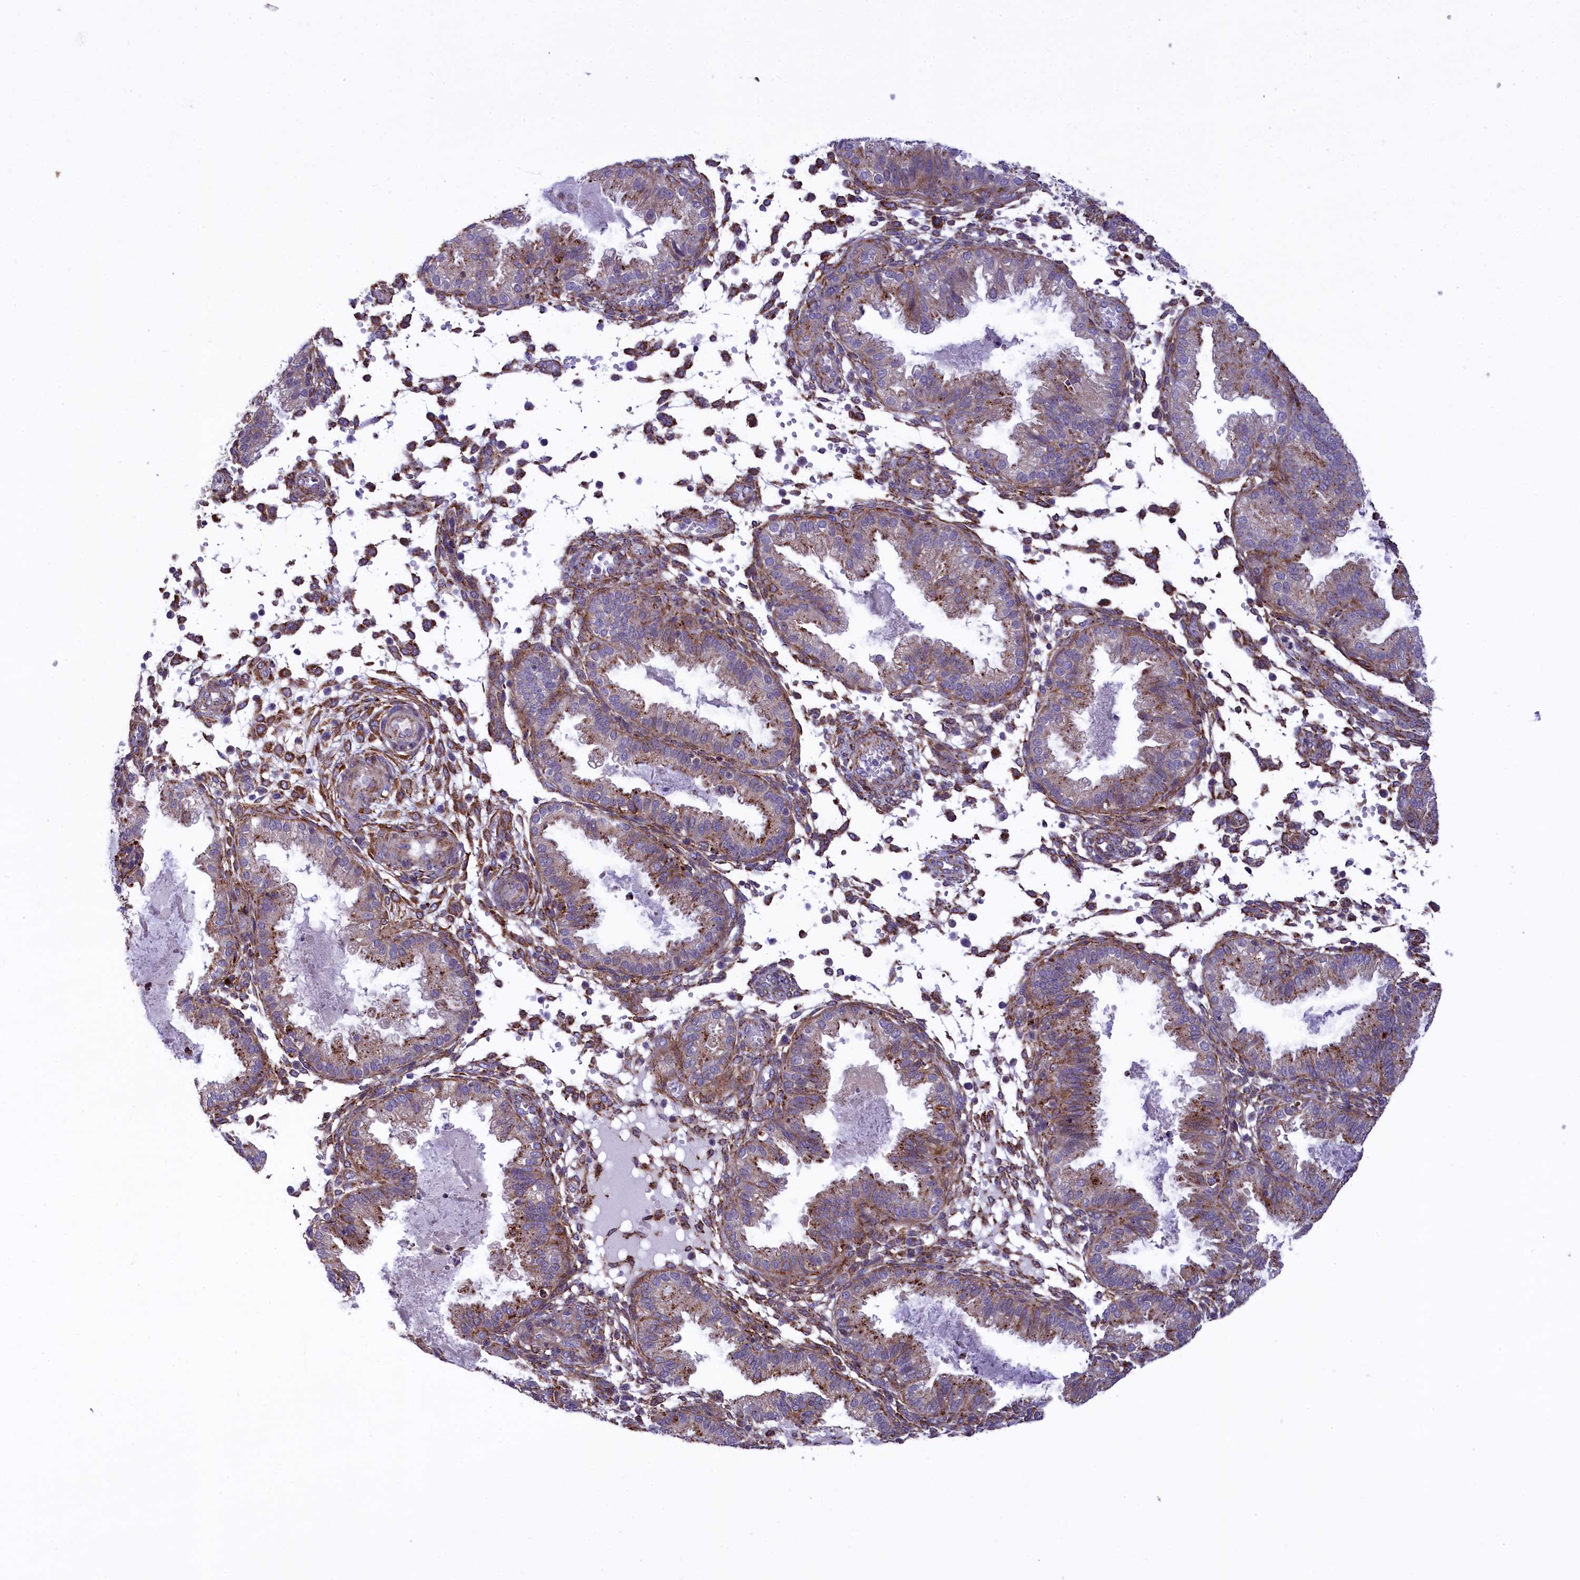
{"staining": {"intensity": "moderate", "quantity": "25%-75%", "location": "cytoplasmic/membranous"}, "tissue": "endometrium", "cell_type": "Cells in endometrial stroma", "image_type": "normal", "snomed": [{"axis": "morphology", "description": "Normal tissue, NOS"}, {"axis": "topography", "description": "Endometrium"}], "caption": "A high-resolution micrograph shows immunohistochemistry (IHC) staining of benign endometrium, which reveals moderate cytoplasmic/membranous expression in about 25%-75% of cells in endometrial stroma. Using DAB (brown) and hematoxylin (blue) stains, captured at high magnification using brightfield microscopy.", "gene": "MAN2B1", "patient": {"sex": "female", "age": 33}}